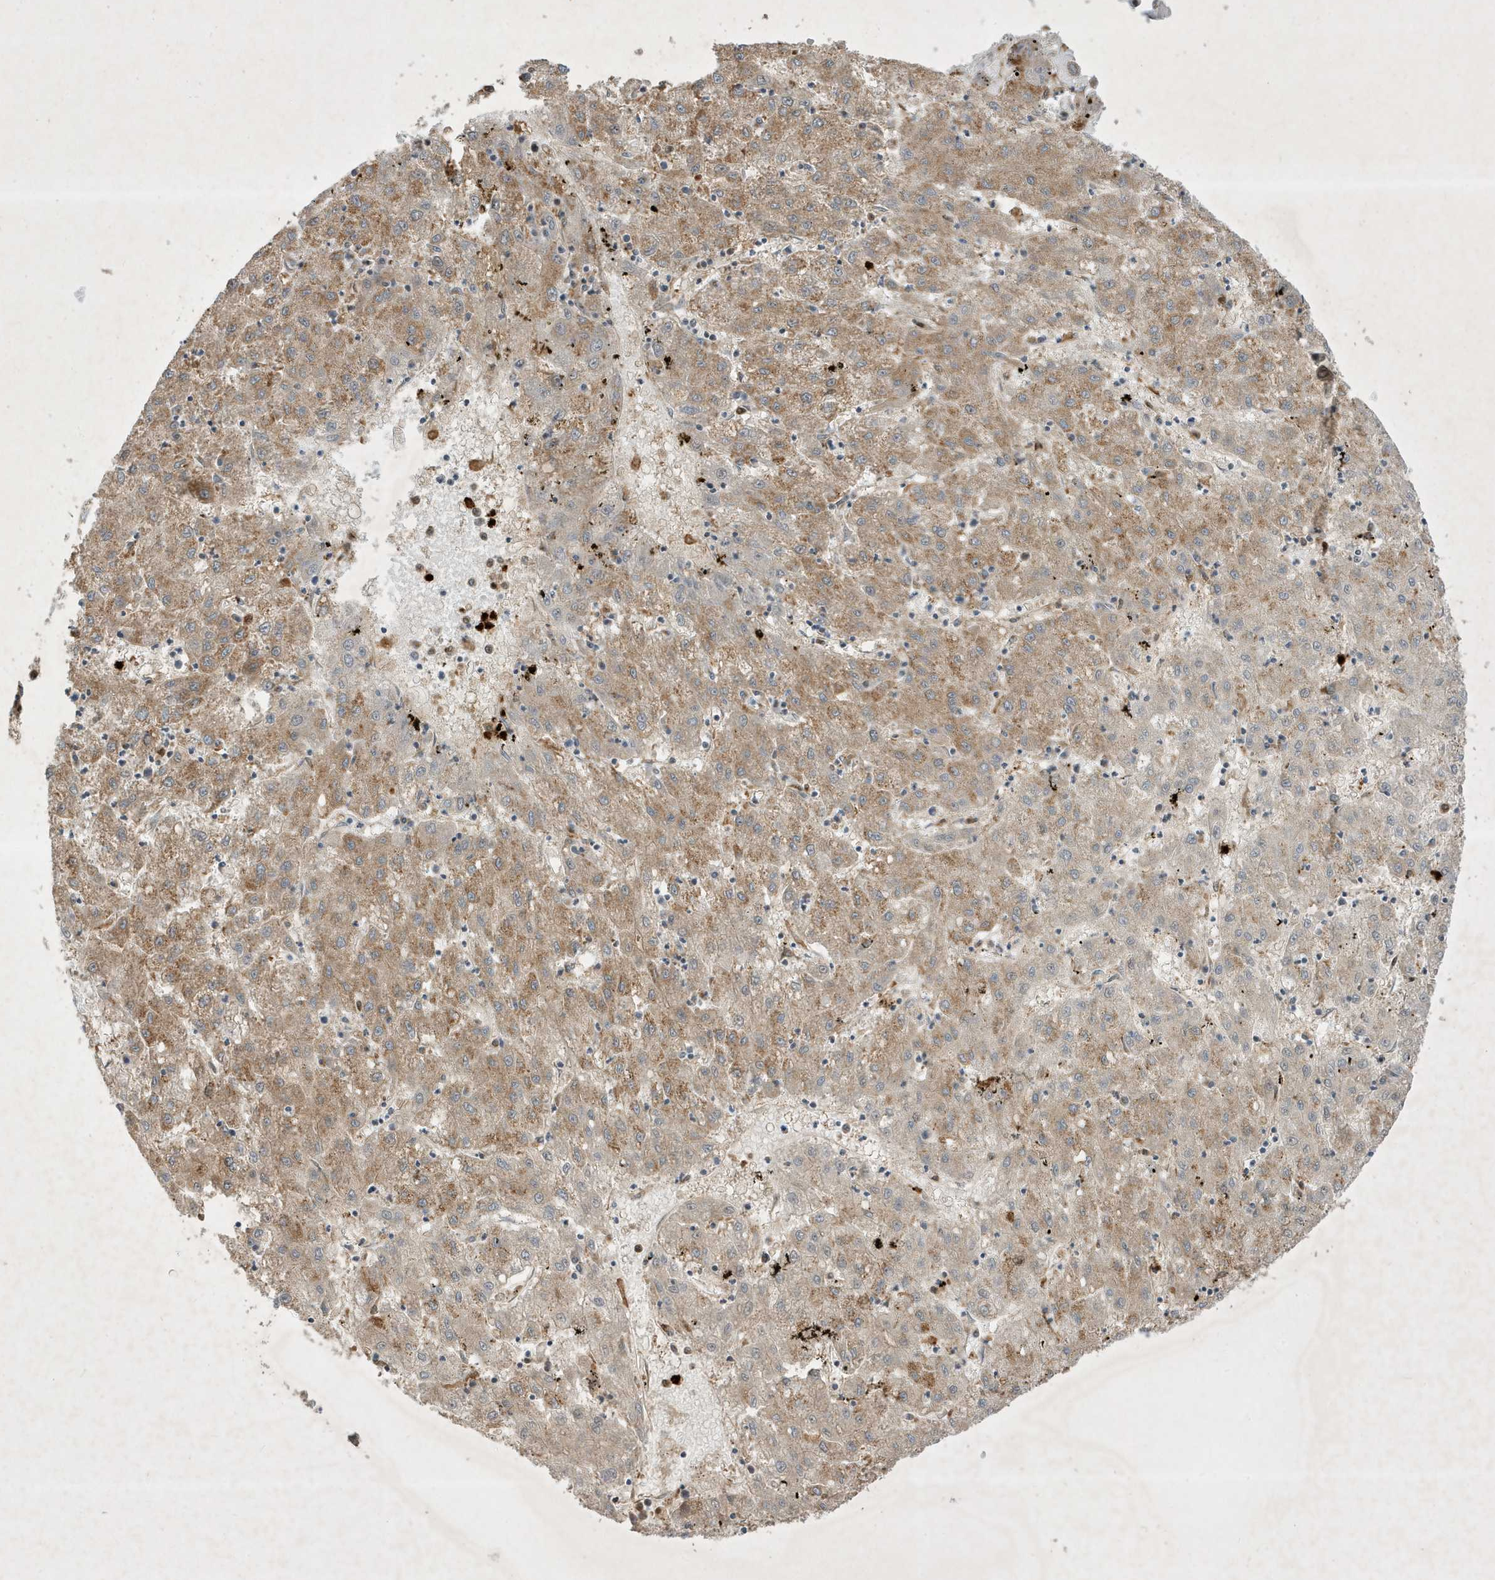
{"staining": {"intensity": "moderate", "quantity": "25%-75%", "location": "cytoplasmic/membranous"}, "tissue": "liver cancer", "cell_type": "Tumor cells", "image_type": "cancer", "snomed": [{"axis": "morphology", "description": "Carcinoma, Hepatocellular, NOS"}, {"axis": "topography", "description": "Liver"}], "caption": "A brown stain highlights moderate cytoplasmic/membranous staining of a protein in liver cancer (hepatocellular carcinoma) tumor cells.", "gene": "IFT57", "patient": {"sex": "male", "age": 72}}